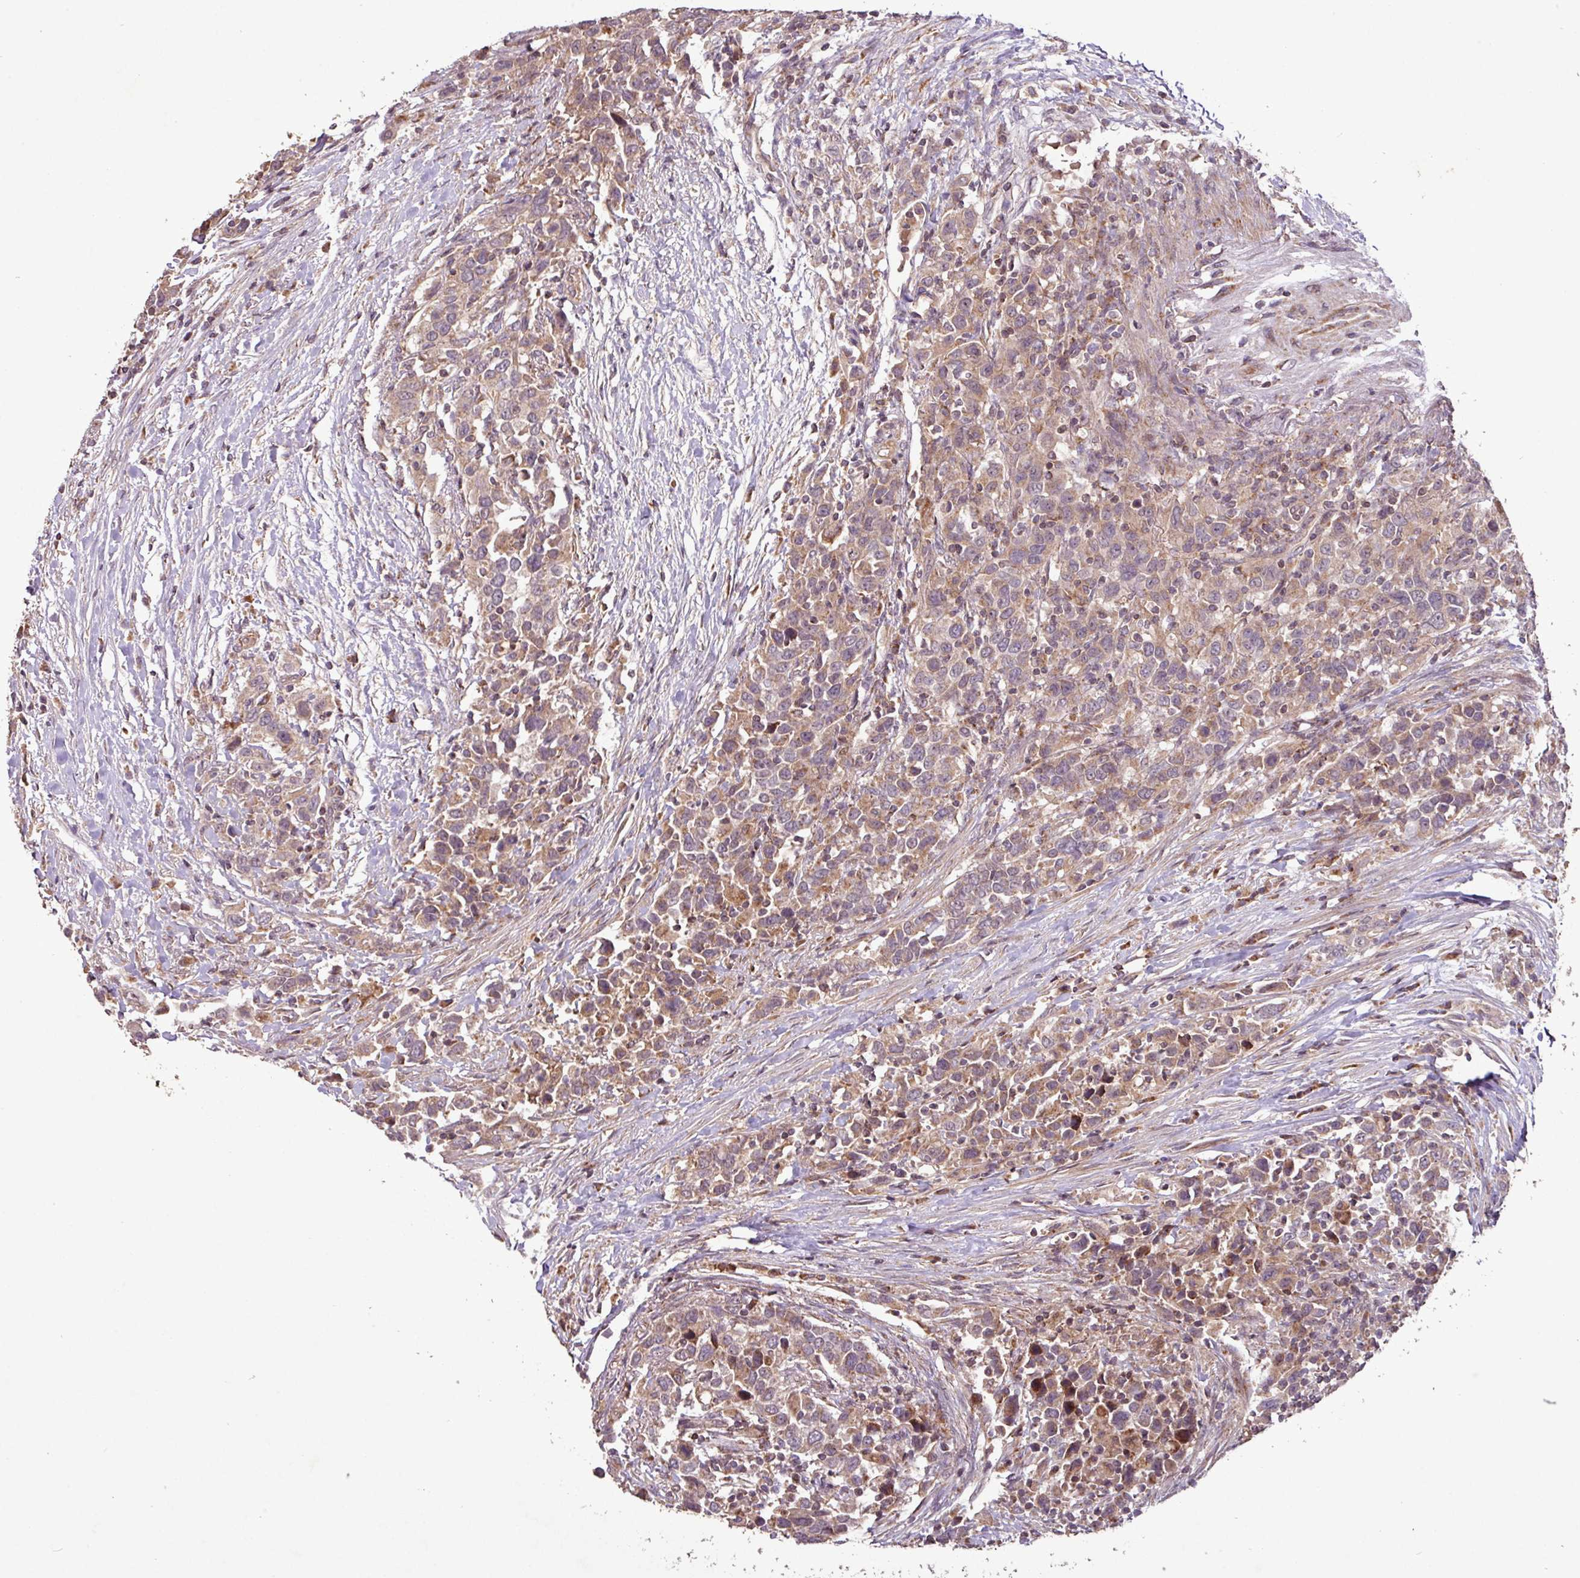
{"staining": {"intensity": "weak", "quantity": ">75%", "location": "cytoplasmic/membranous"}, "tissue": "urothelial cancer", "cell_type": "Tumor cells", "image_type": "cancer", "snomed": [{"axis": "morphology", "description": "Urothelial carcinoma, High grade"}, {"axis": "topography", "description": "Urinary bladder"}], "caption": "IHC of urothelial cancer exhibits low levels of weak cytoplasmic/membranous staining in approximately >75% of tumor cells.", "gene": "YPEL3", "patient": {"sex": "male", "age": 61}}